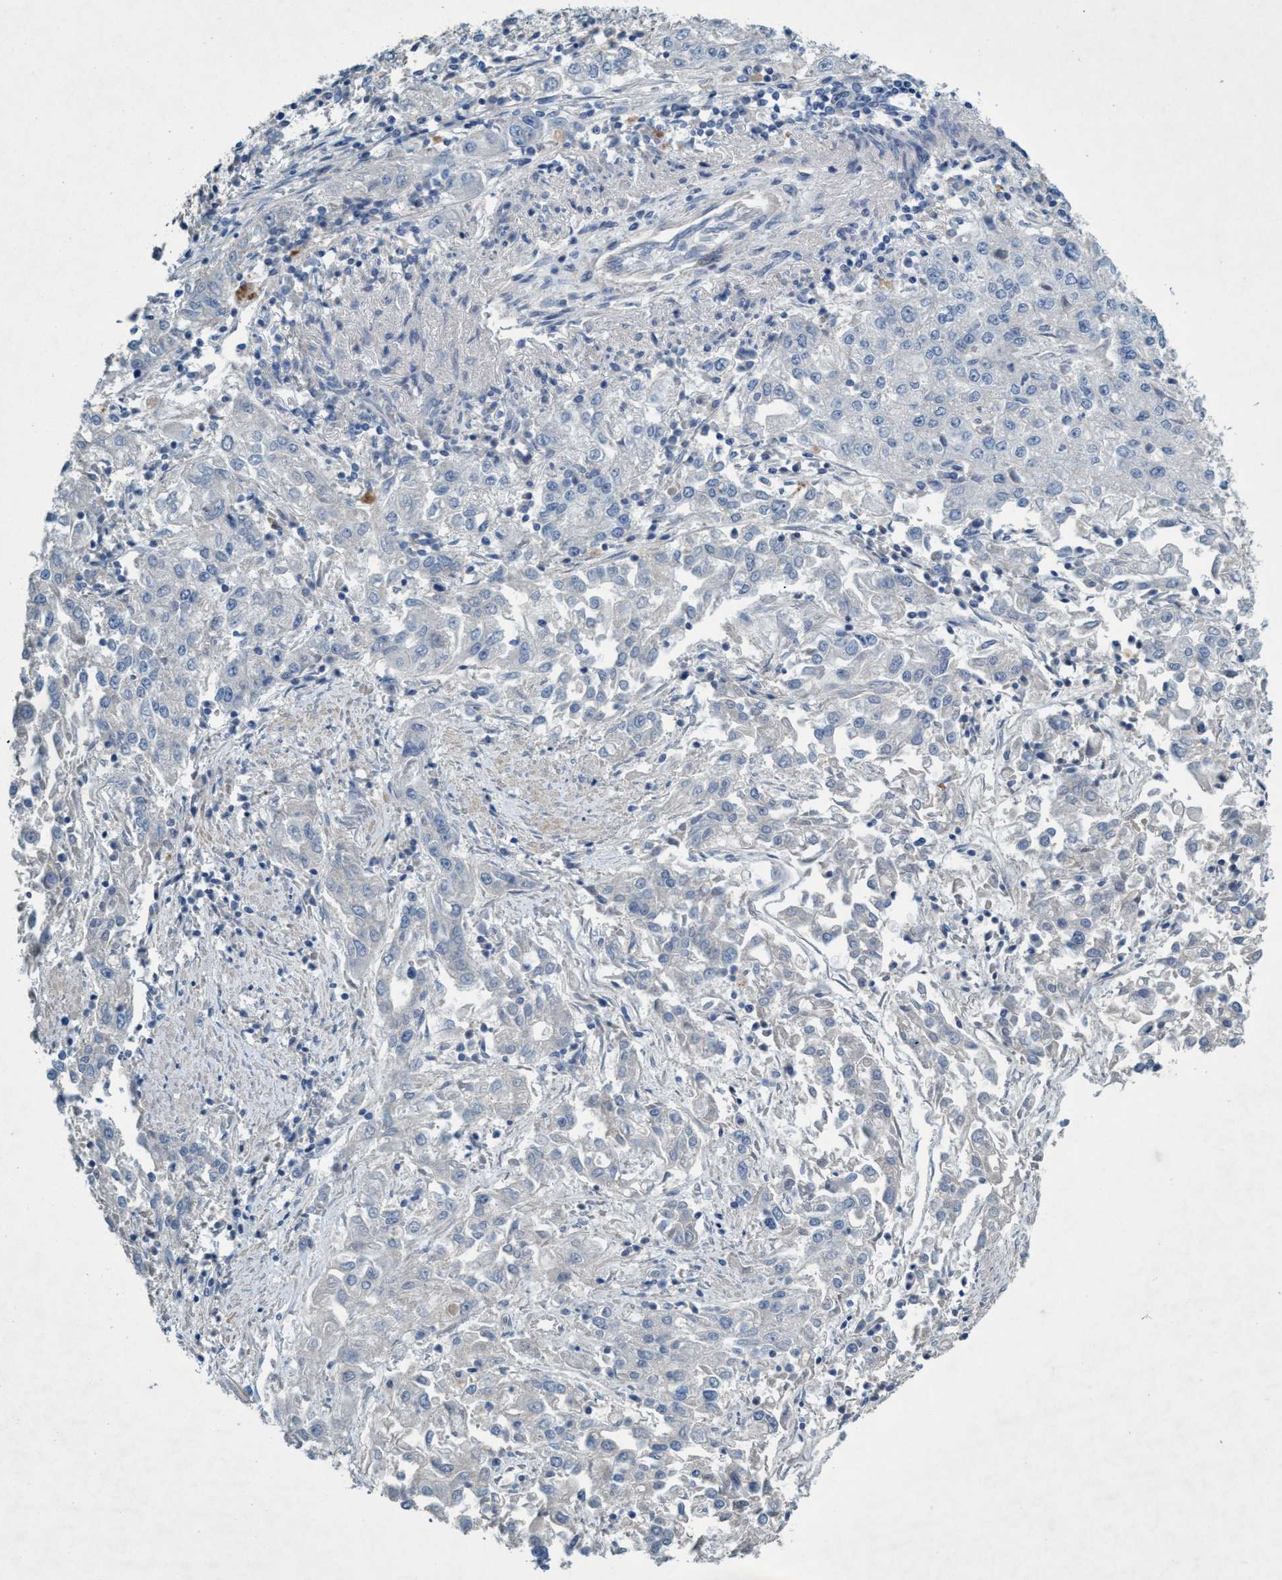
{"staining": {"intensity": "negative", "quantity": "none", "location": "none"}, "tissue": "endometrial cancer", "cell_type": "Tumor cells", "image_type": "cancer", "snomed": [{"axis": "morphology", "description": "Adenocarcinoma, NOS"}, {"axis": "topography", "description": "Endometrium"}], "caption": "An image of human adenocarcinoma (endometrial) is negative for staining in tumor cells.", "gene": "RNF208", "patient": {"sex": "female", "age": 49}}